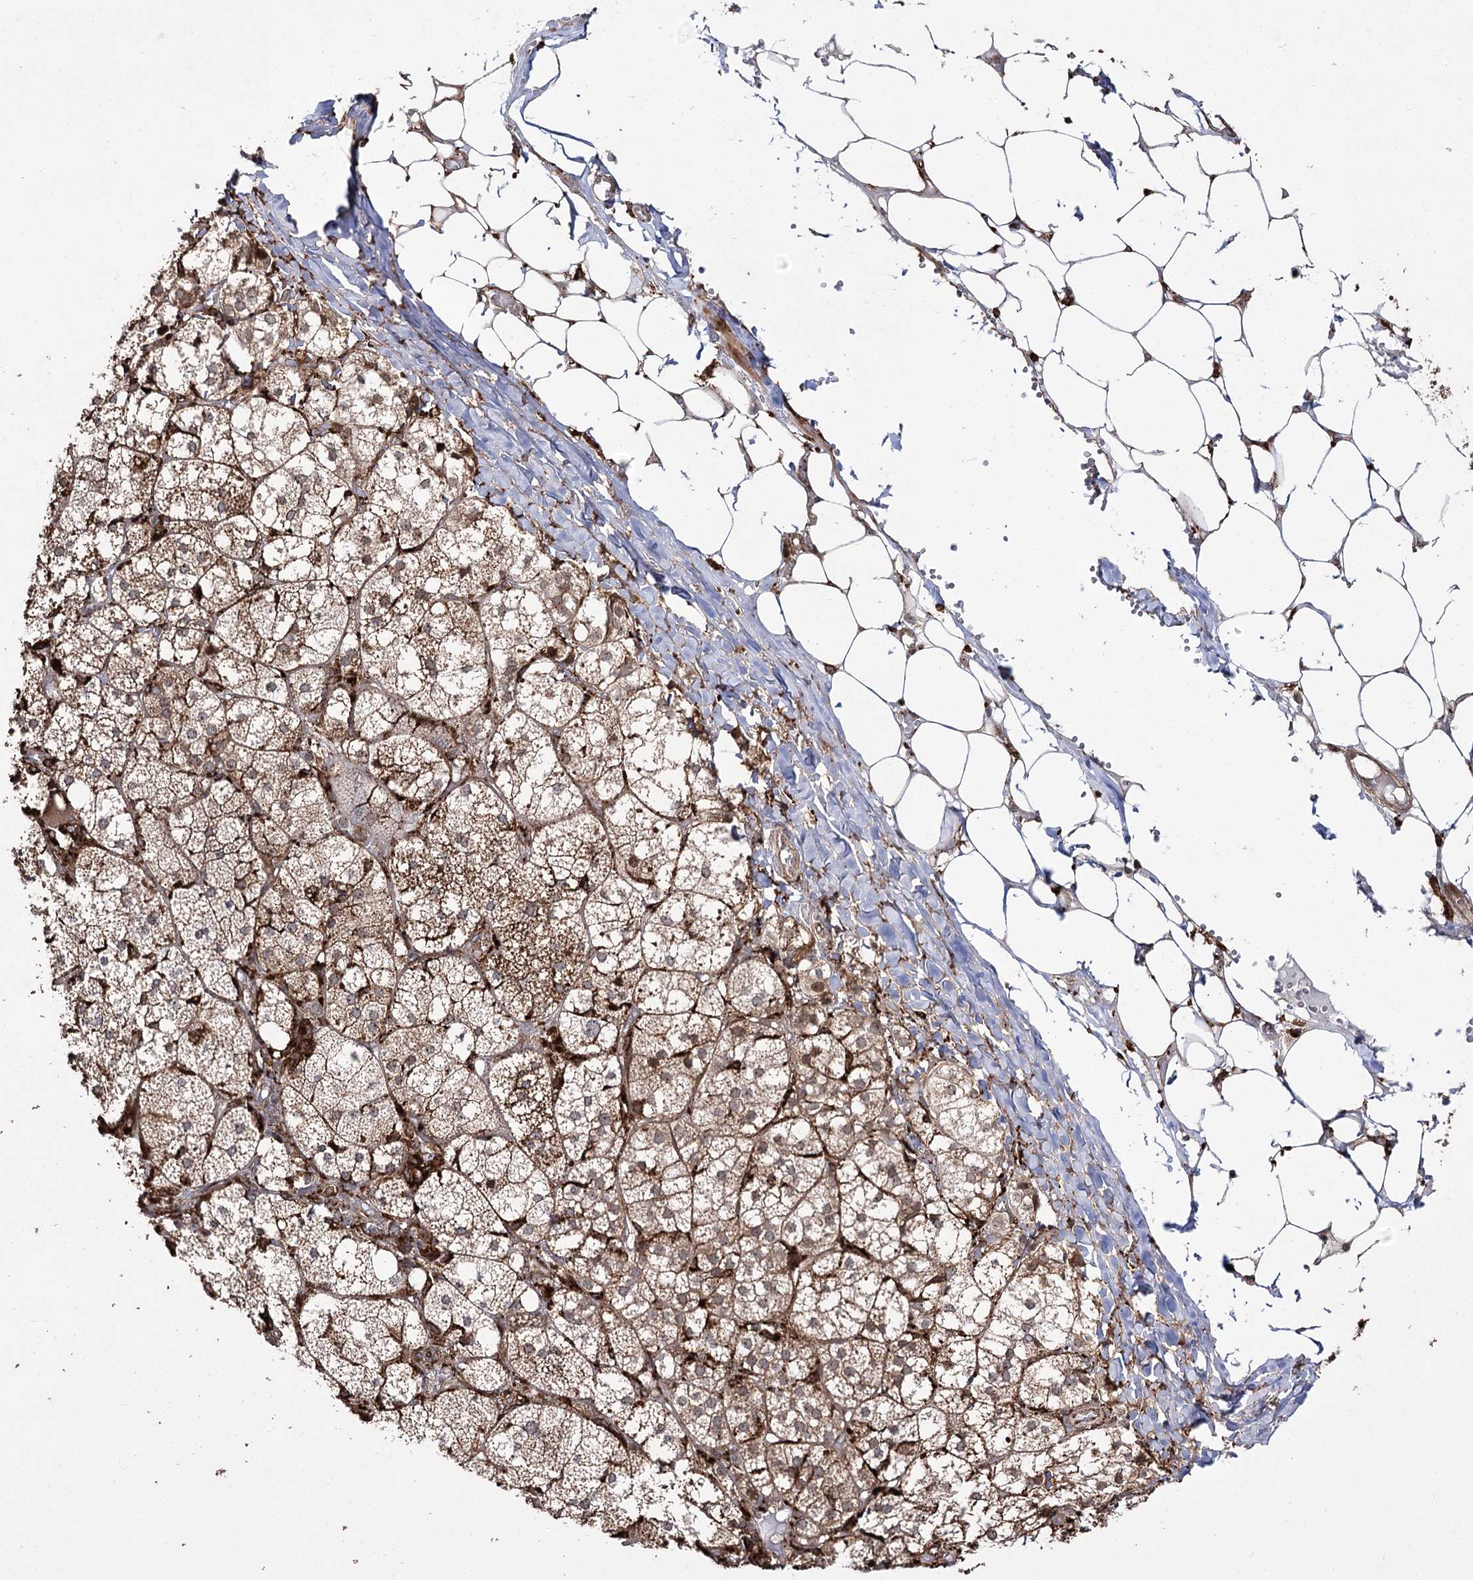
{"staining": {"intensity": "moderate", "quantity": ">75%", "location": "cytoplasmic/membranous"}, "tissue": "adrenal gland", "cell_type": "Glandular cells", "image_type": "normal", "snomed": [{"axis": "morphology", "description": "Normal tissue, NOS"}, {"axis": "topography", "description": "Adrenal gland"}], "caption": "Moderate cytoplasmic/membranous positivity for a protein is seen in approximately >75% of glandular cells of benign adrenal gland using immunohistochemistry (IHC).", "gene": "FANCL", "patient": {"sex": "female", "age": 61}}